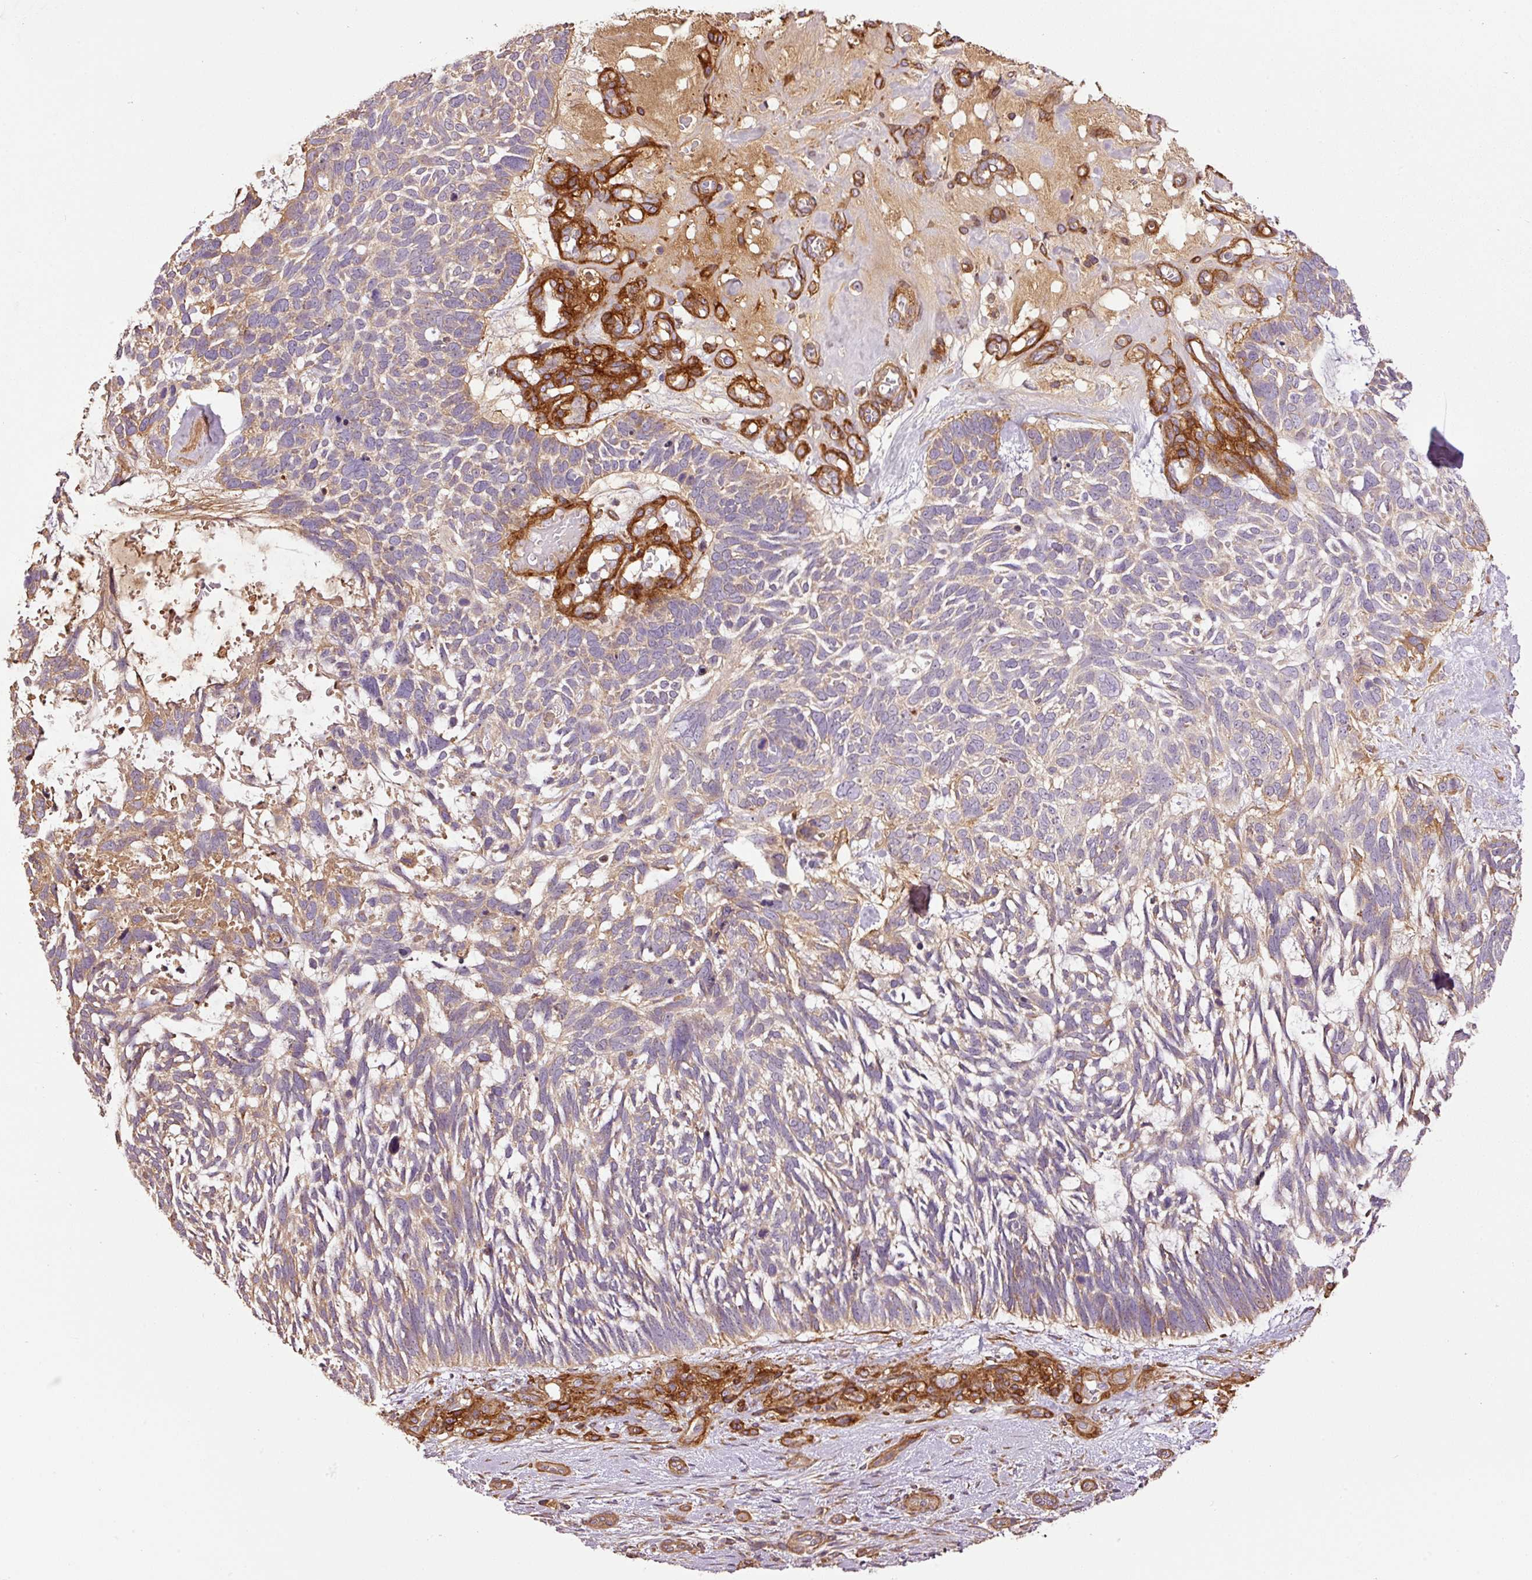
{"staining": {"intensity": "weak", "quantity": "25%-75%", "location": "cytoplasmic/membranous"}, "tissue": "skin cancer", "cell_type": "Tumor cells", "image_type": "cancer", "snomed": [{"axis": "morphology", "description": "Basal cell carcinoma"}, {"axis": "topography", "description": "Skin"}], "caption": "A low amount of weak cytoplasmic/membranous staining is appreciated in approximately 25%-75% of tumor cells in skin basal cell carcinoma tissue.", "gene": "NID2", "patient": {"sex": "male", "age": 88}}